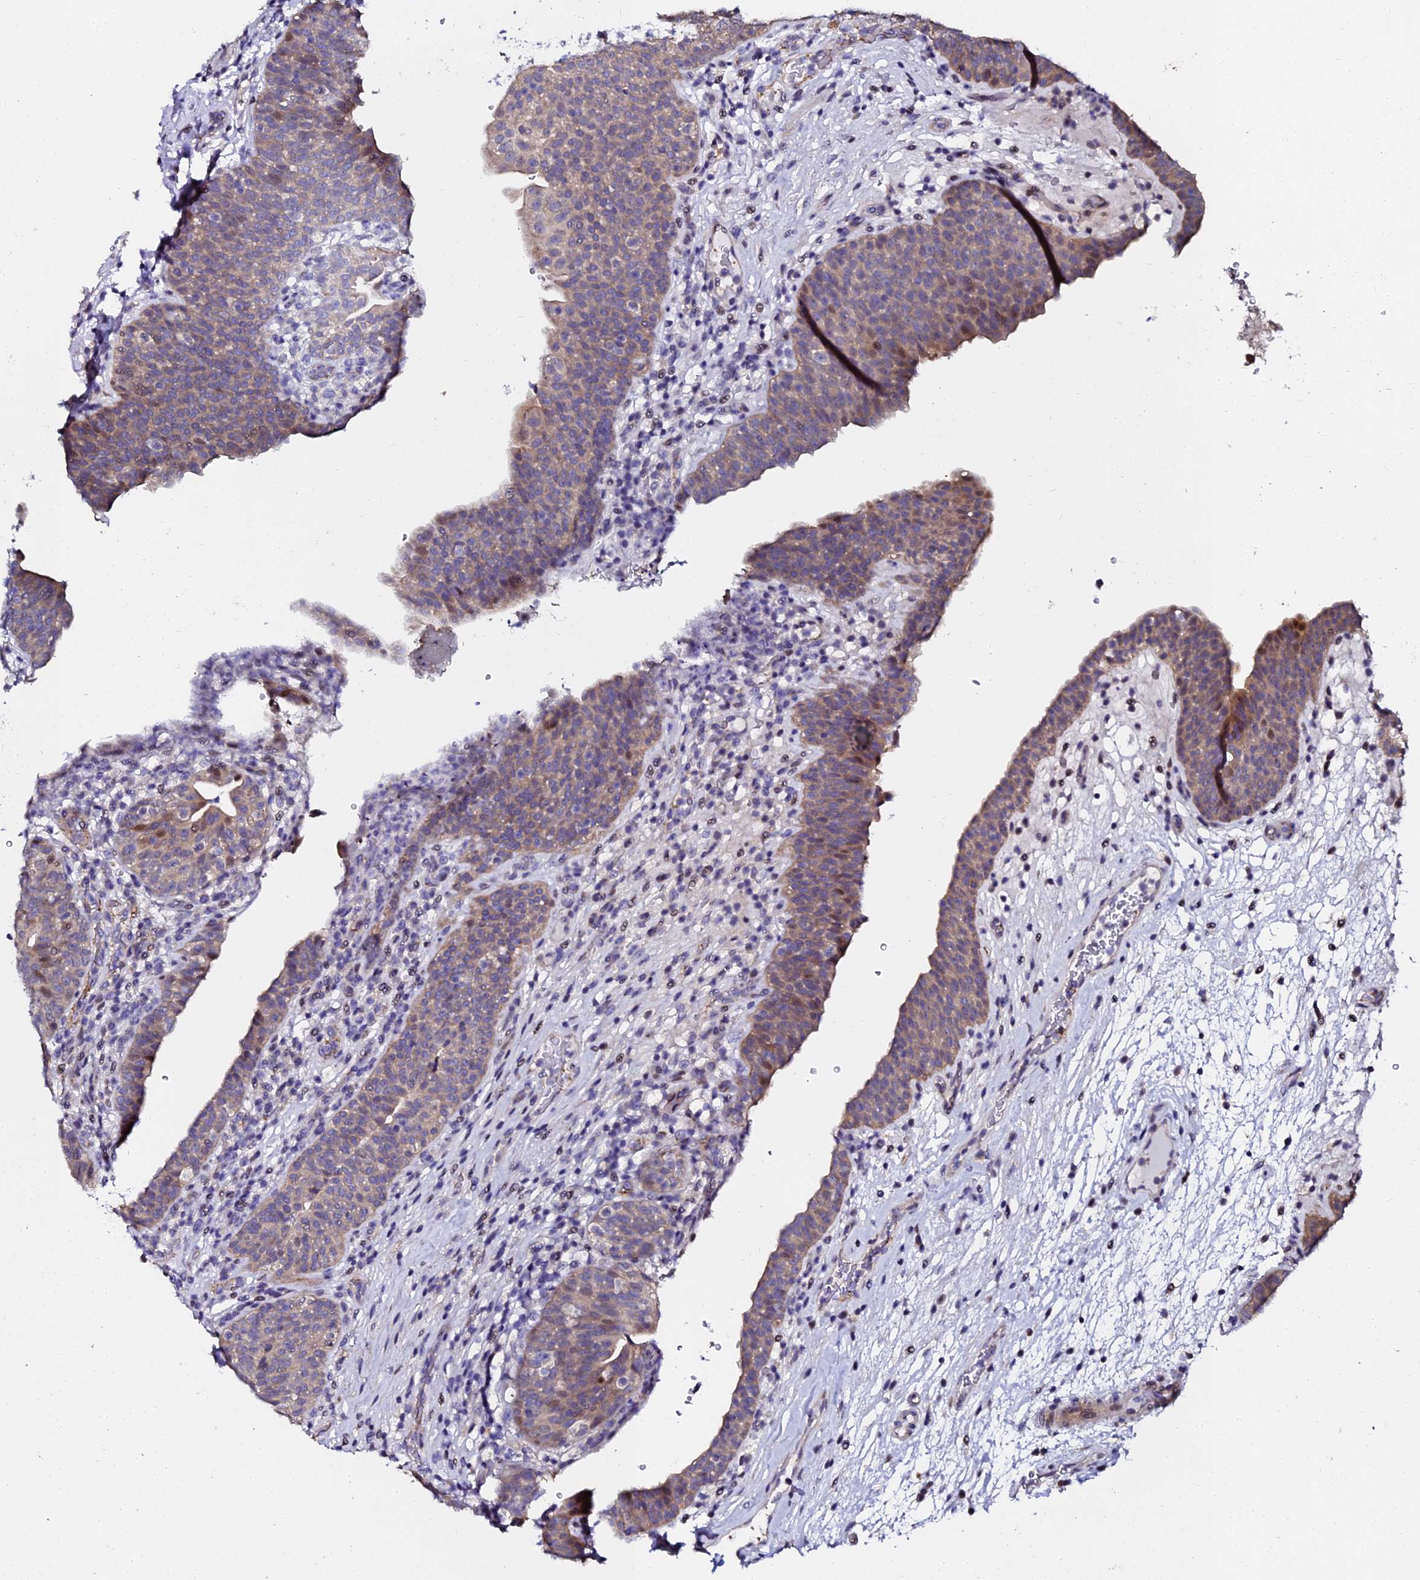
{"staining": {"intensity": "moderate", "quantity": "25%-75%", "location": "cytoplasmic/membranous,nuclear"}, "tissue": "urinary bladder", "cell_type": "Urothelial cells", "image_type": "normal", "snomed": [{"axis": "morphology", "description": "Normal tissue, NOS"}, {"axis": "topography", "description": "Urinary bladder"}], "caption": "Protein expression analysis of benign human urinary bladder reveals moderate cytoplasmic/membranous,nuclear positivity in about 25%-75% of urothelial cells. The protein is shown in brown color, while the nuclei are stained blue.", "gene": "GPN3", "patient": {"sex": "male", "age": 71}}